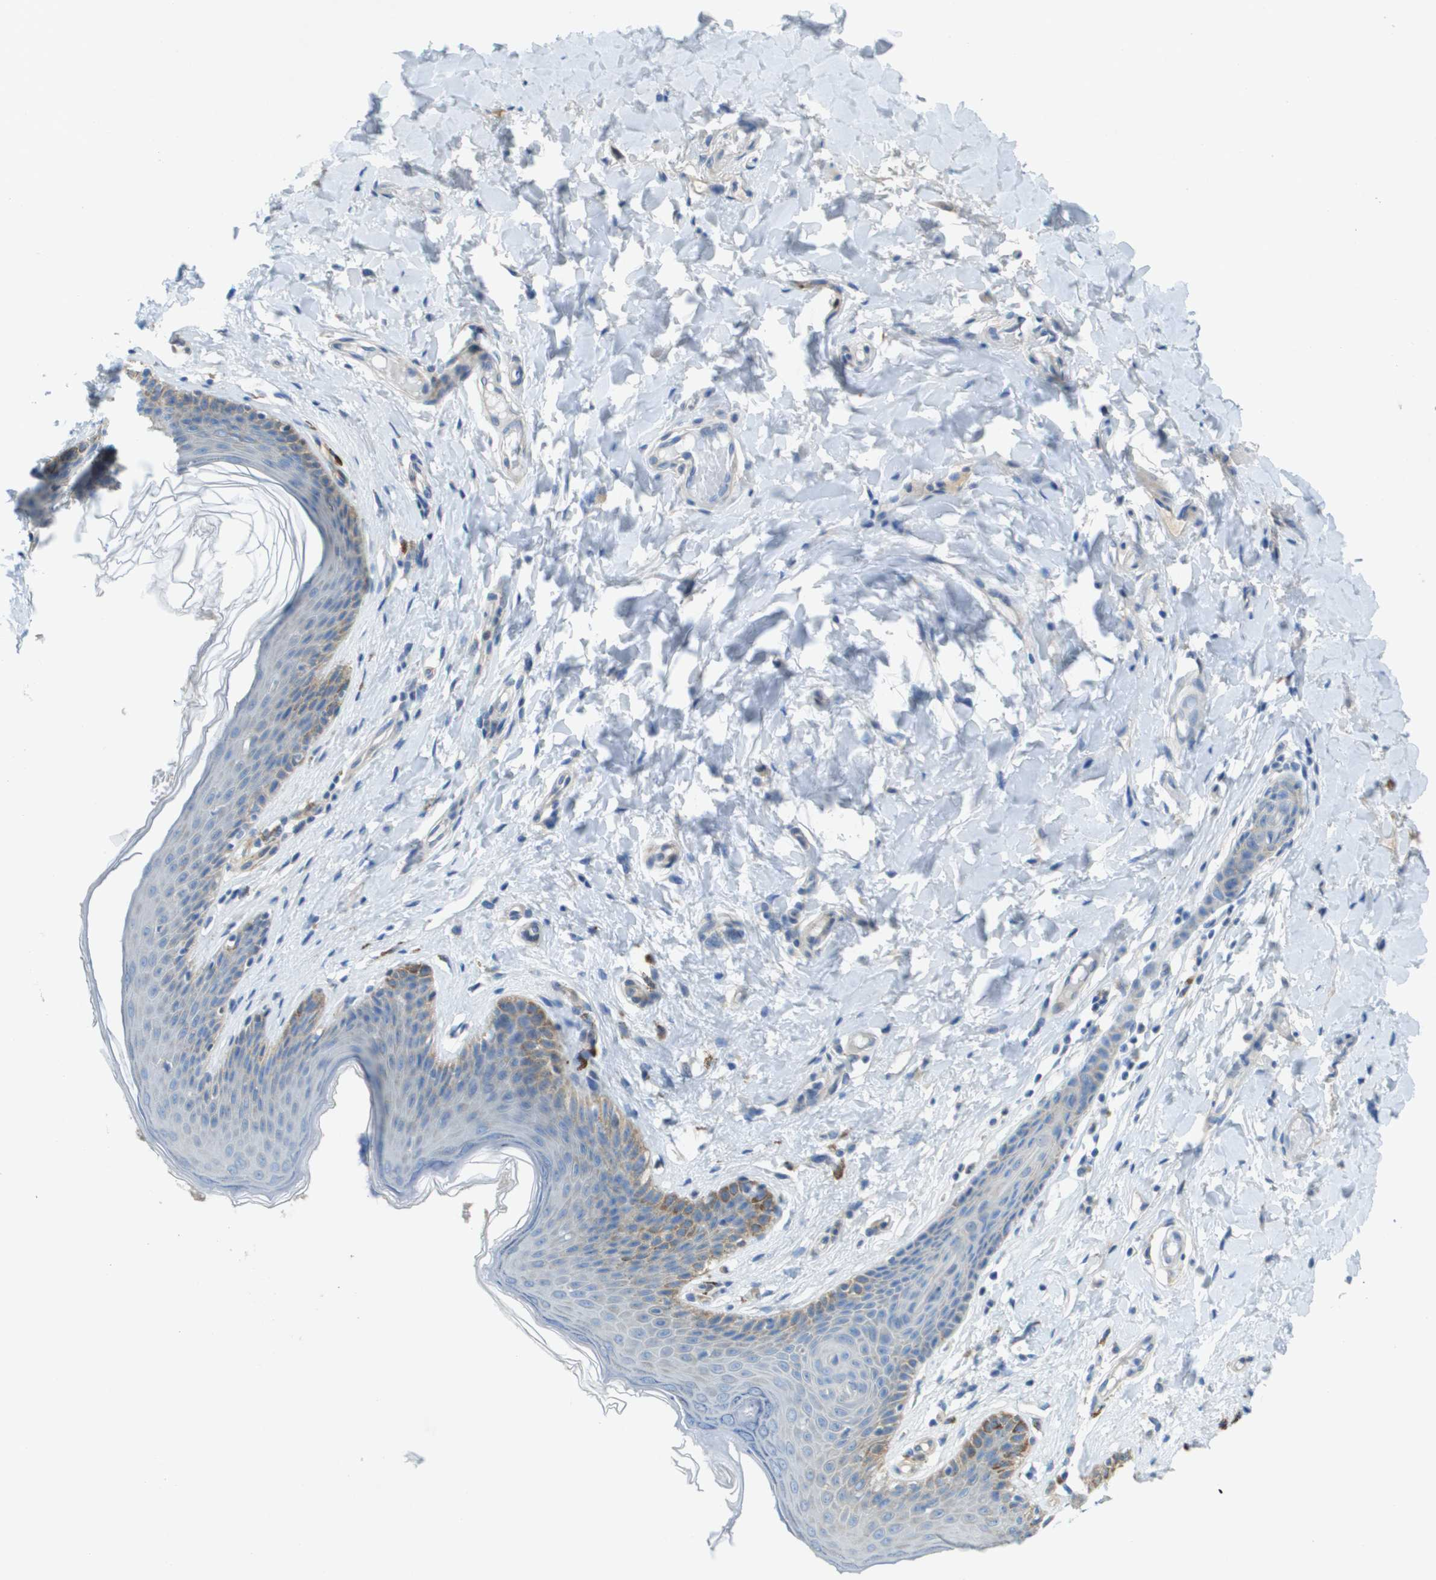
{"staining": {"intensity": "weak", "quantity": "<25%", "location": "cytoplasmic/membranous"}, "tissue": "skin", "cell_type": "Epidermal cells", "image_type": "normal", "snomed": [{"axis": "morphology", "description": "Normal tissue, NOS"}, {"axis": "topography", "description": "Vulva"}], "caption": "Photomicrograph shows no protein staining in epidermal cells of benign skin. (Stains: DAB immunohistochemistry with hematoxylin counter stain, Microscopy: brightfield microscopy at high magnification).", "gene": "CYGB", "patient": {"sex": "female", "age": 66}}